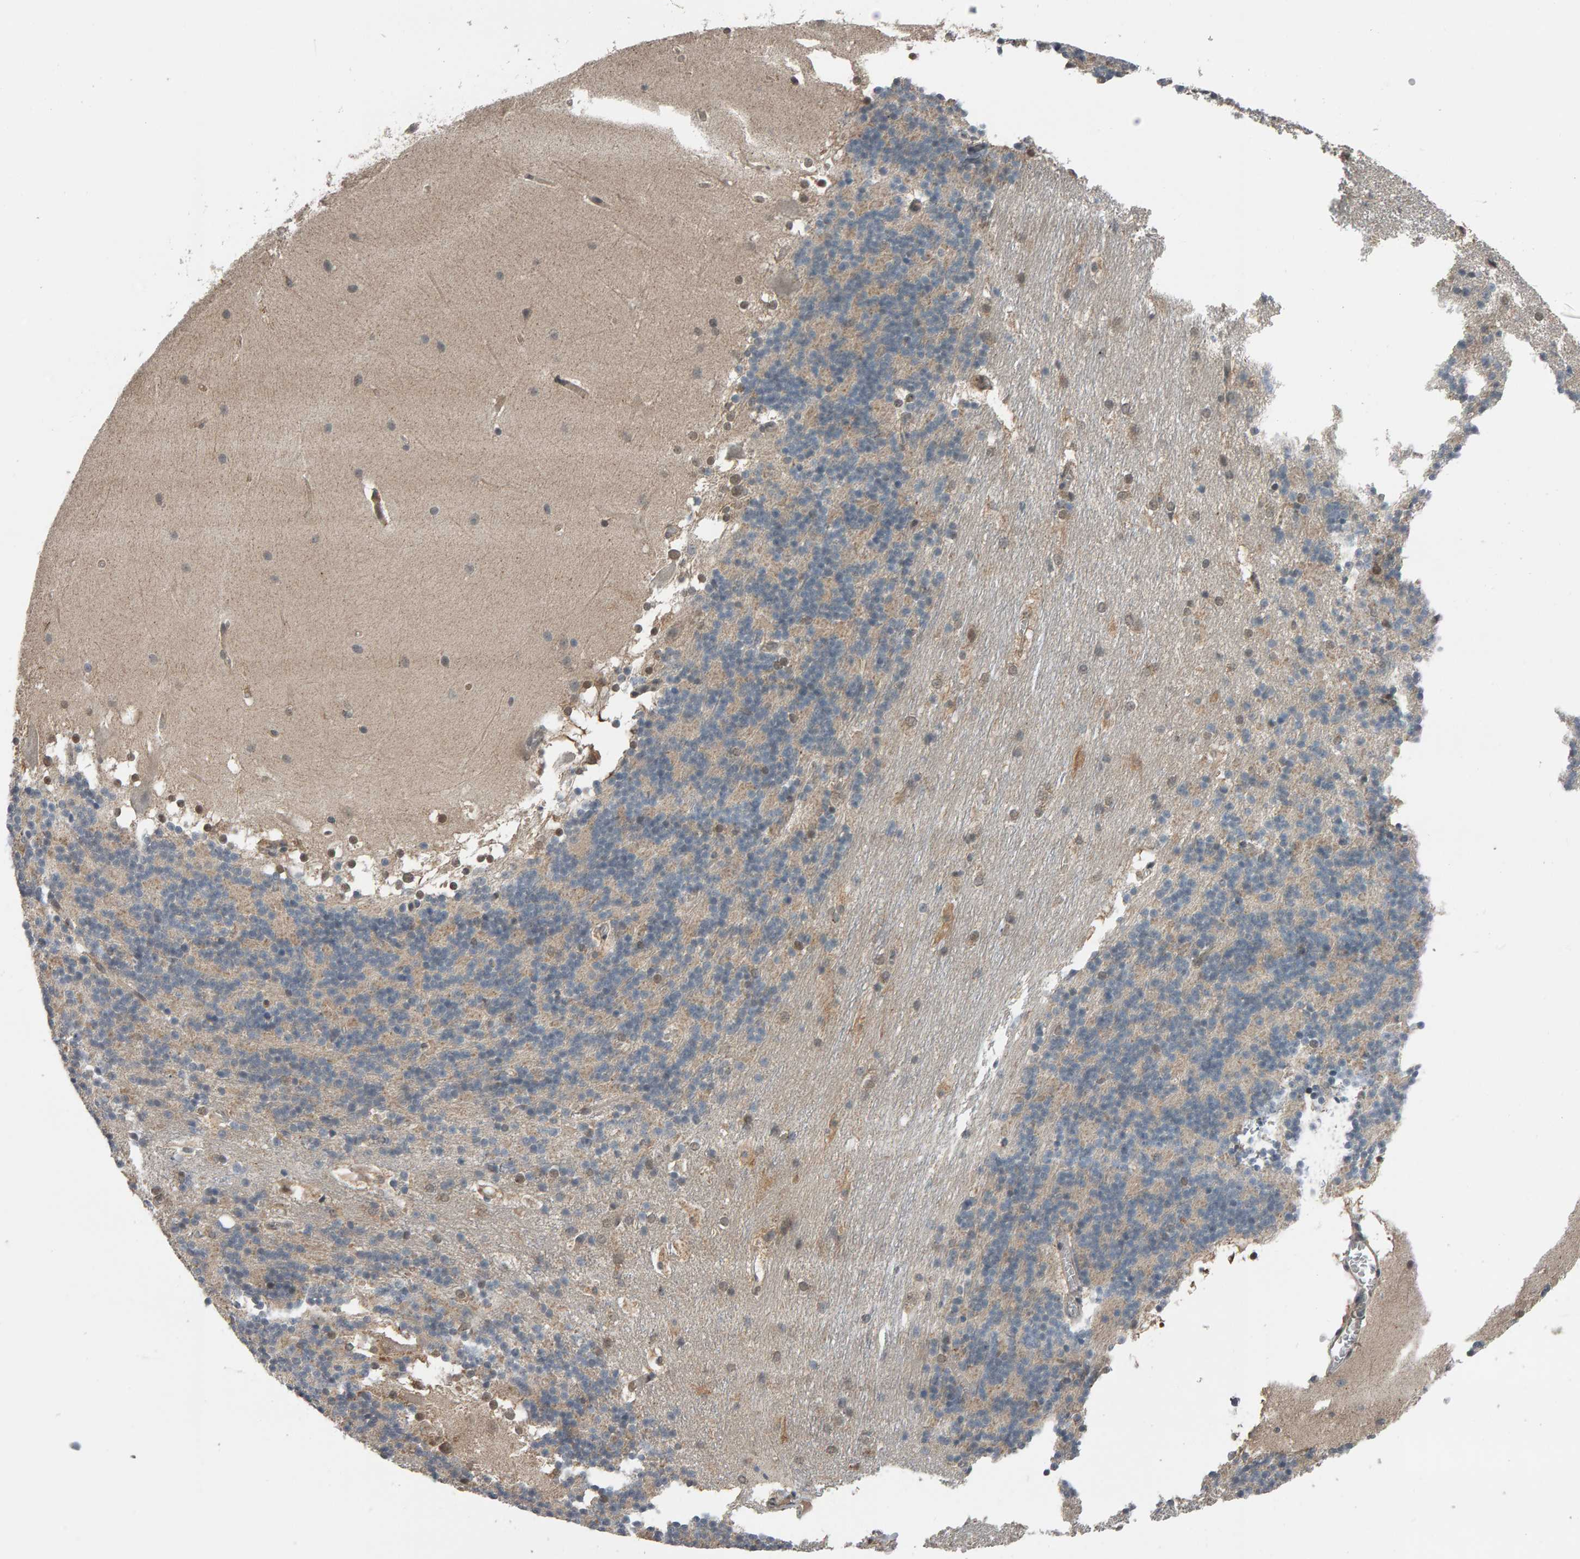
{"staining": {"intensity": "negative", "quantity": "none", "location": "none"}, "tissue": "cerebellum", "cell_type": "Cells in granular layer", "image_type": "normal", "snomed": [{"axis": "morphology", "description": "Normal tissue, NOS"}, {"axis": "topography", "description": "Cerebellum"}], "caption": "Cerebellum stained for a protein using immunohistochemistry demonstrates no expression cells in granular layer.", "gene": "COASY", "patient": {"sex": "female", "age": 19}}